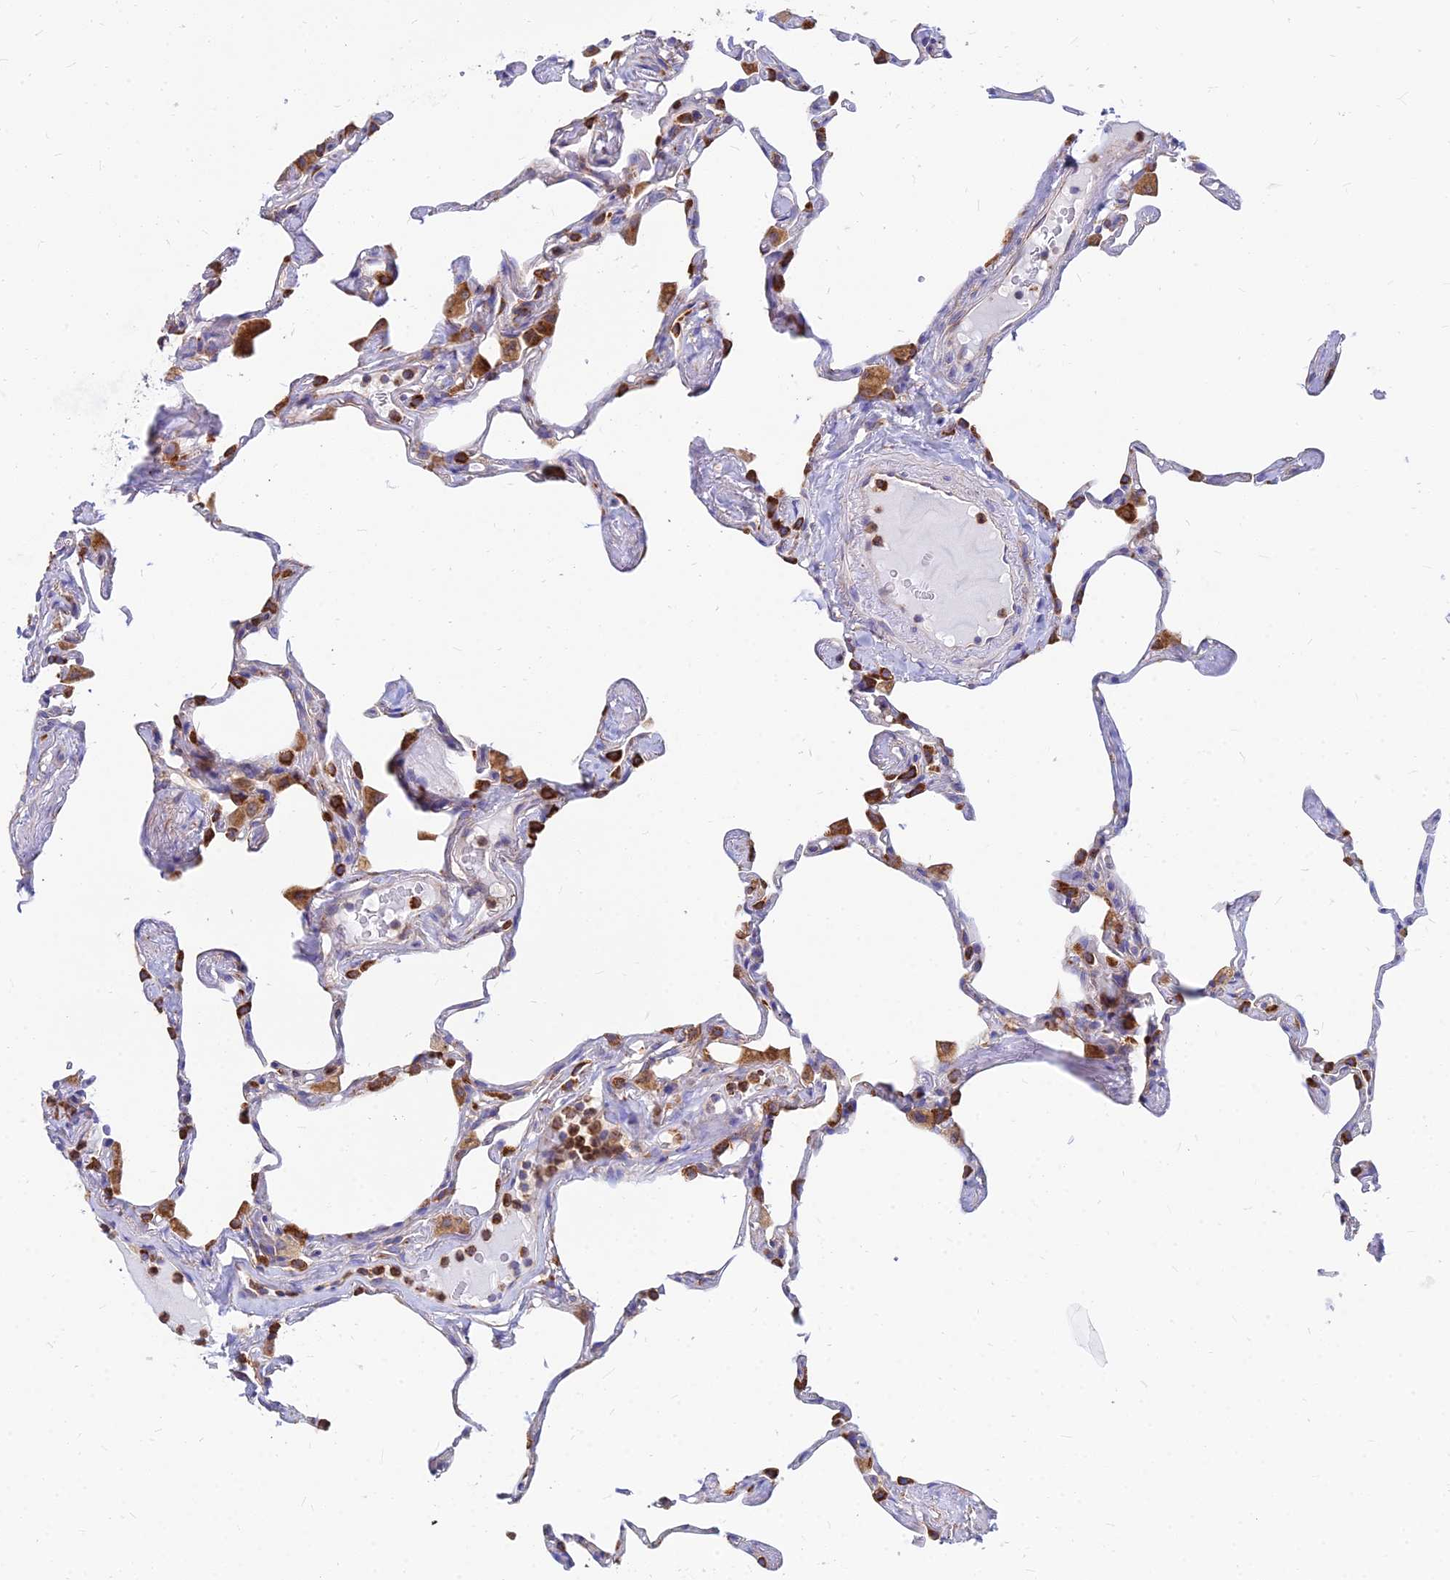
{"staining": {"intensity": "strong", "quantity": "25%-75%", "location": "cytoplasmic/membranous"}, "tissue": "lung", "cell_type": "Alveolar cells", "image_type": "normal", "snomed": [{"axis": "morphology", "description": "Normal tissue, NOS"}, {"axis": "topography", "description": "Lung"}], "caption": "A brown stain highlights strong cytoplasmic/membranous expression of a protein in alveolar cells of normal human lung. (Stains: DAB (3,3'-diaminobenzidine) in brown, nuclei in blue, Microscopy: brightfield microscopy at high magnification).", "gene": "CCT6A", "patient": {"sex": "male", "age": 65}}